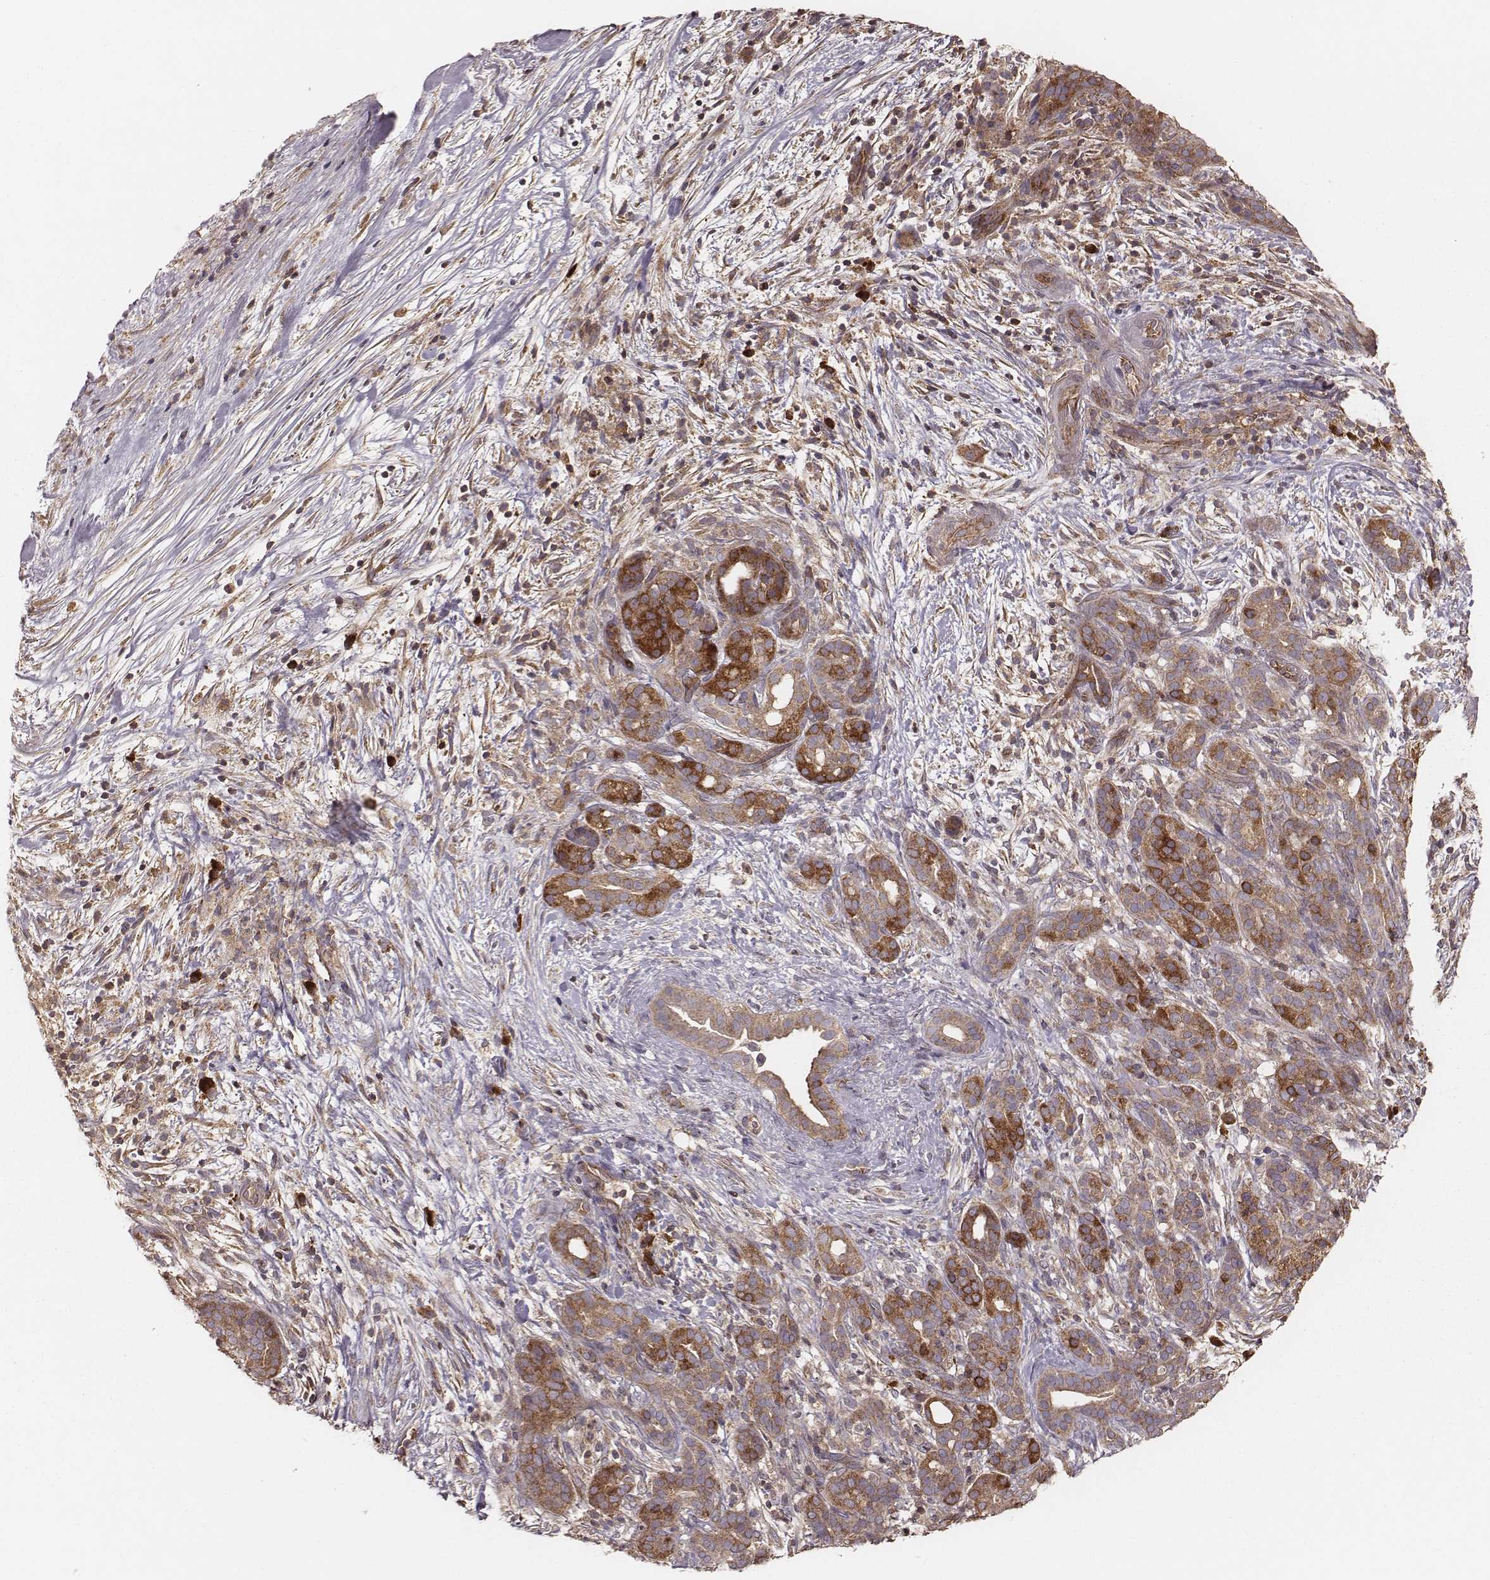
{"staining": {"intensity": "moderate", "quantity": ">75%", "location": "cytoplasmic/membranous"}, "tissue": "pancreatic cancer", "cell_type": "Tumor cells", "image_type": "cancer", "snomed": [{"axis": "morphology", "description": "Adenocarcinoma, NOS"}, {"axis": "topography", "description": "Pancreas"}], "caption": "Pancreatic cancer stained for a protein shows moderate cytoplasmic/membranous positivity in tumor cells.", "gene": "CARS1", "patient": {"sex": "male", "age": 44}}